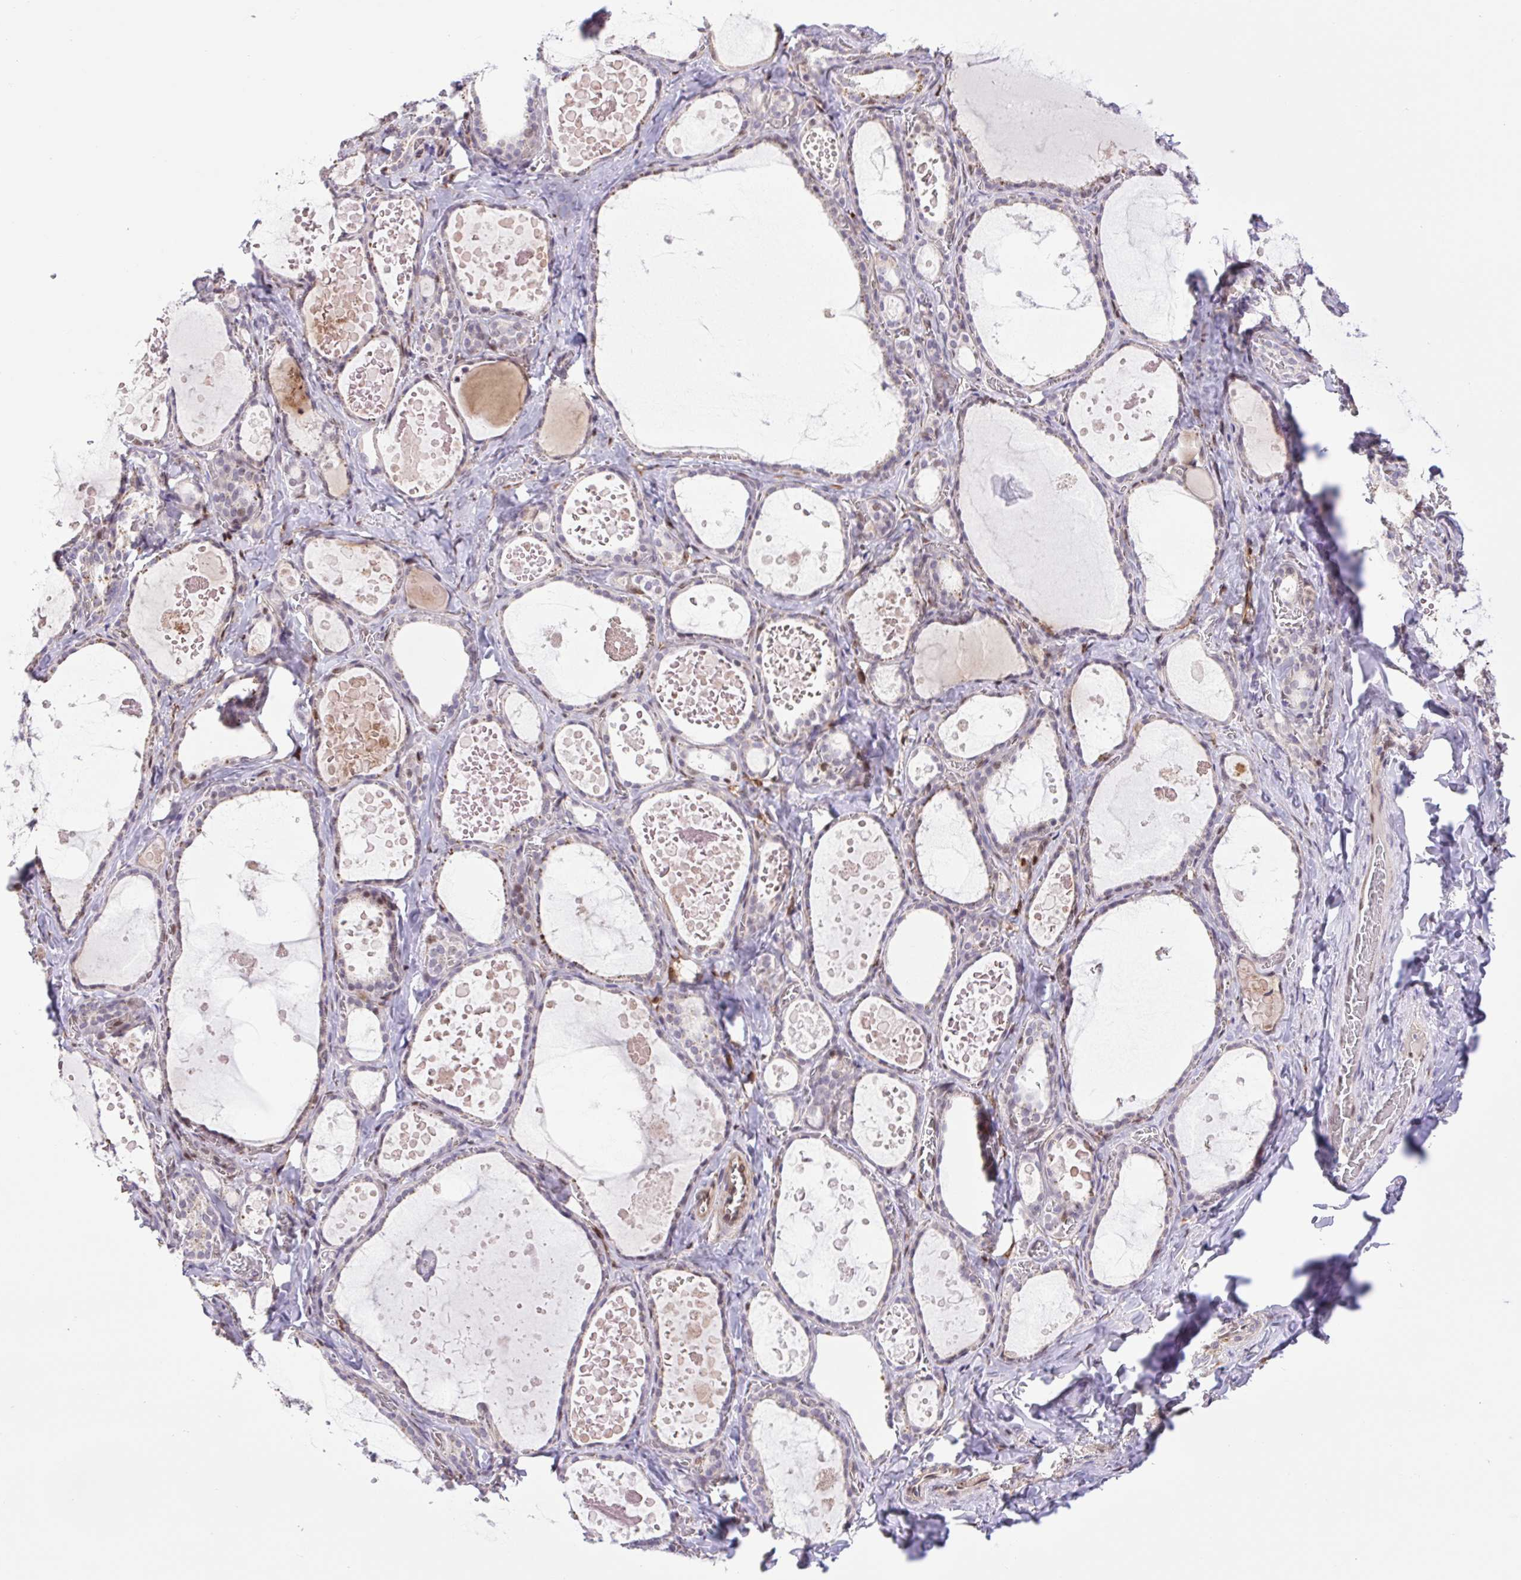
{"staining": {"intensity": "weak", "quantity": "25%-75%", "location": "nuclear"}, "tissue": "thyroid gland", "cell_type": "Glandular cells", "image_type": "normal", "snomed": [{"axis": "morphology", "description": "Normal tissue, NOS"}, {"axis": "topography", "description": "Thyroid gland"}], "caption": "DAB immunohistochemical staining of benign human thyroid gland reveals weak nuclear protein staining in about 25%-75% of glandular cells. Using DAB (3,3'-diaminobenzidine) (brown) and hematoxylin (blue) stains, captured at high magnification using brightfield microscopy.", "gene": "ERG", "patient": {"sex": "female", "age": 56}}